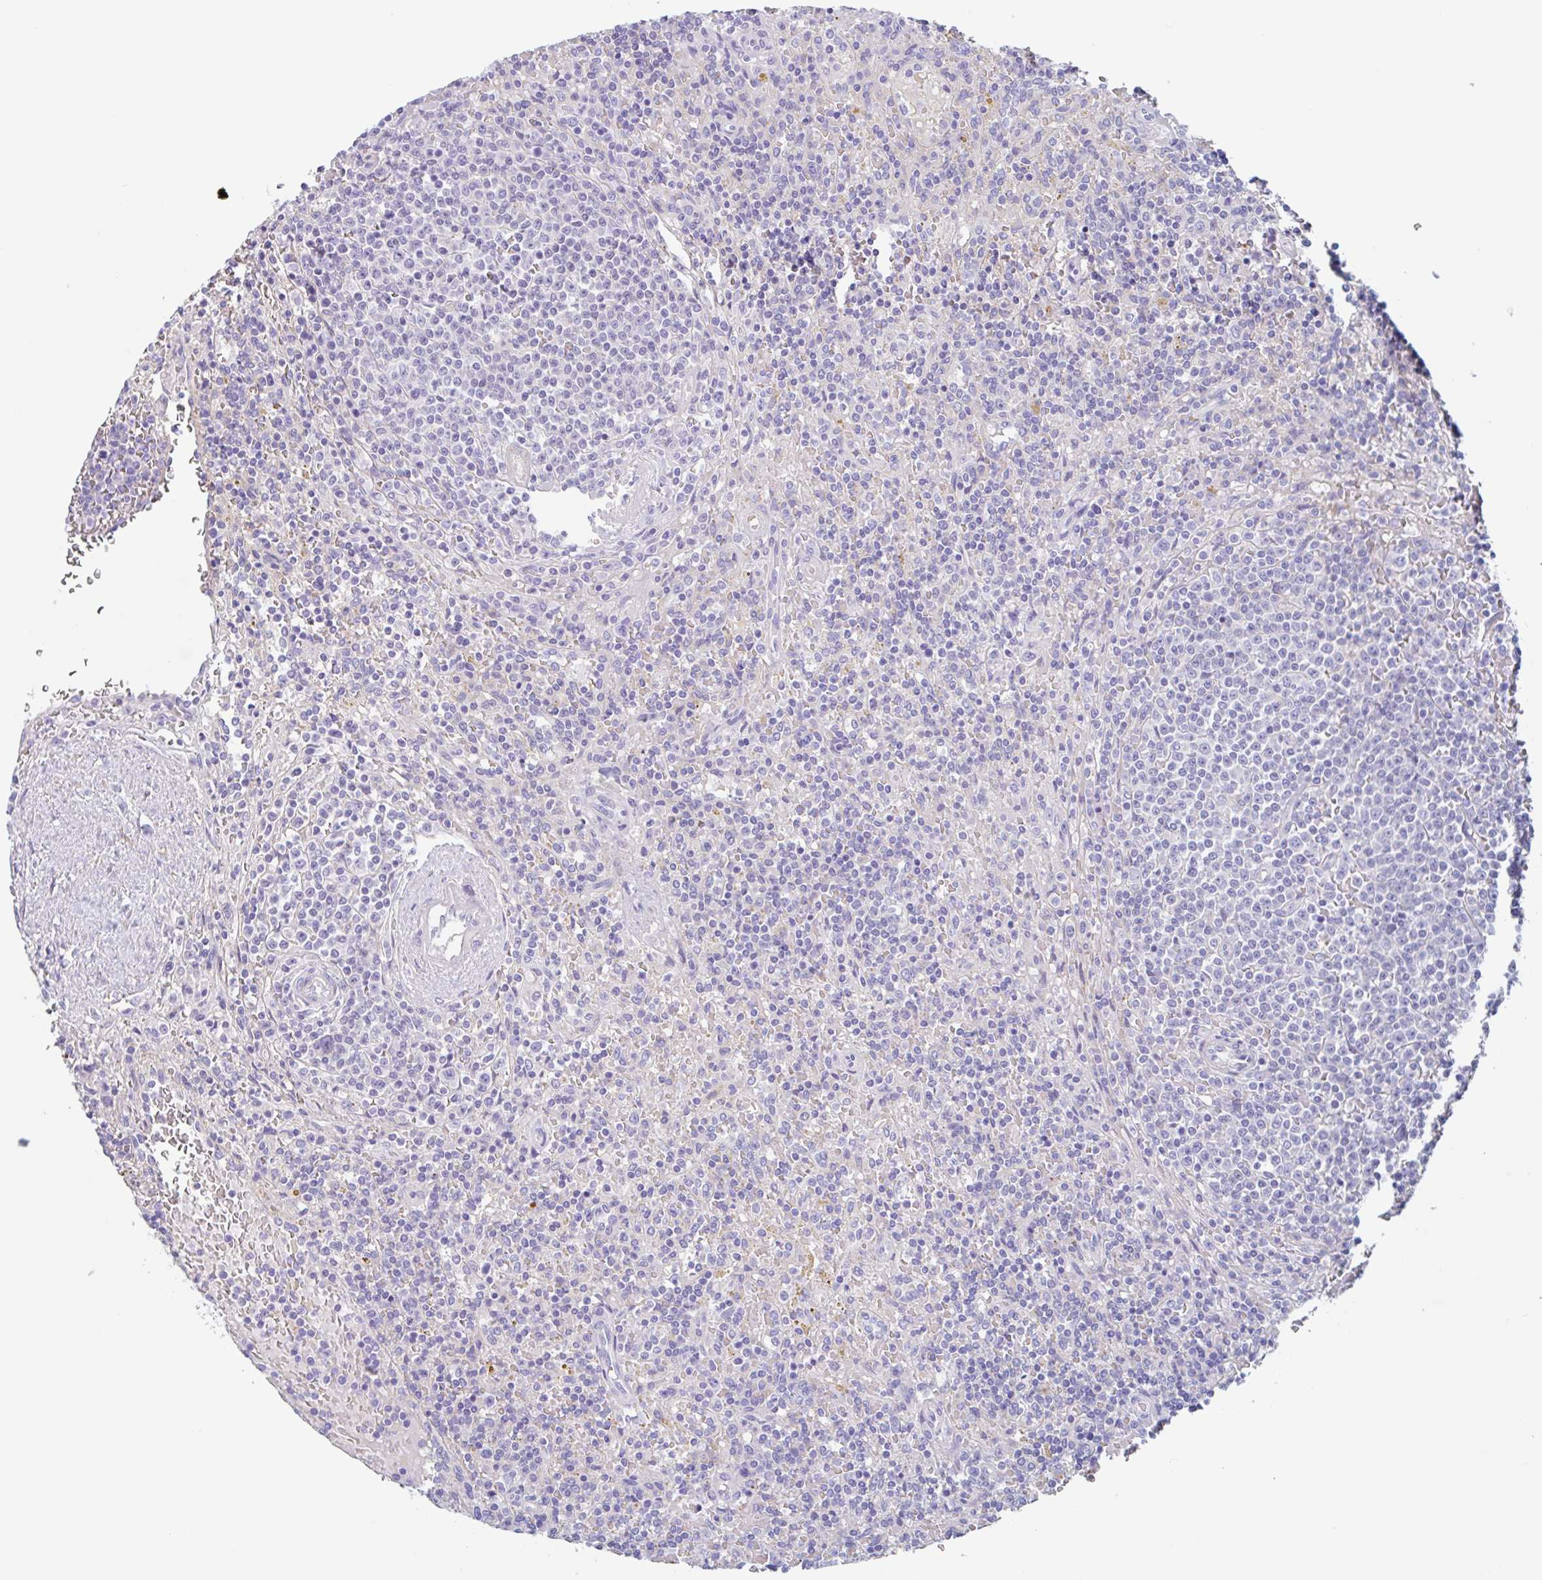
{"staining": {"intensity": "negative", "quantity": "none", "location": "none"}, "tissue": "lymphoma", "cell_type": "Tumor cells", "image_type": "cancer", "snomed": [{"axis": "morphology", "description": "Malignant lymphoma, non-Hodgkin's type, Low grade"}, {"axis": "topography", "description": "Spleen"}], "caption": "Human lymphoma stained for a protein using immunohistochemistry shows no staining in tumor cells.", "gene": "LENG9", "patient": {"sex": "male", "age": 67}}